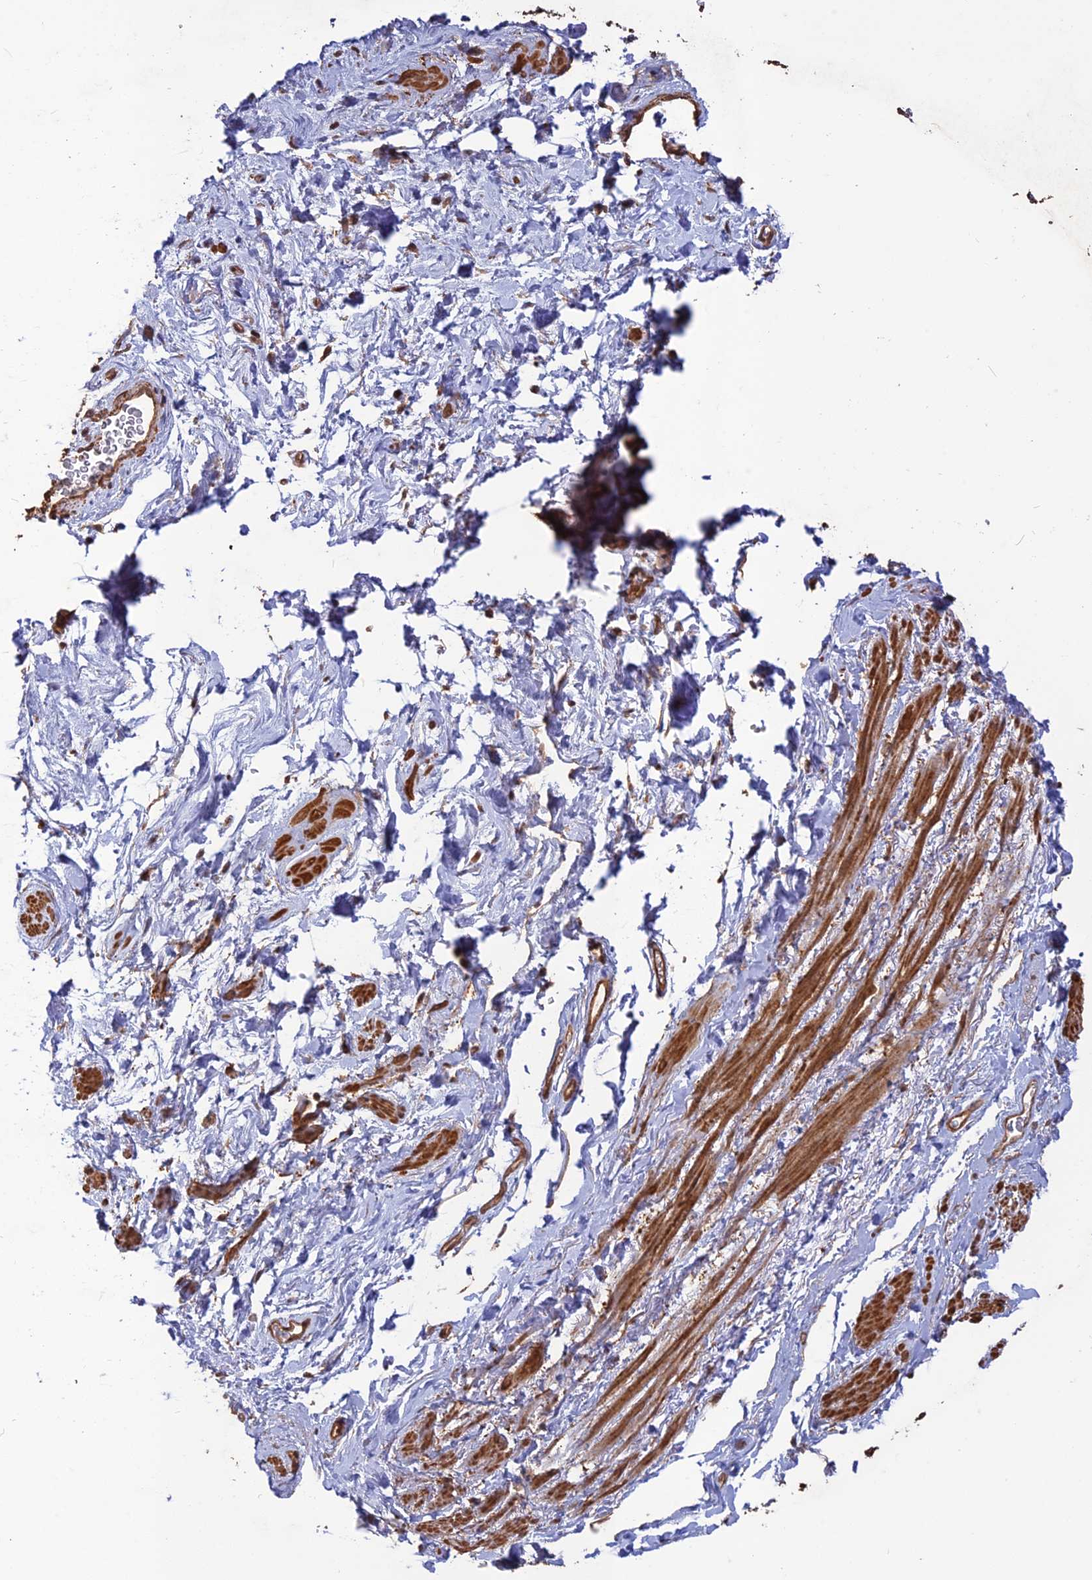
{"staining": {"intensity": "moderate", "quantity": ">75%", "location": "cytoplasmic/membranous"}, "tissue": "smooth muscle", "cell_type": "Smooth muscle cells", "image_type": "normal", "snomed": [{"axis": "morphology", "description": "Normal tissue, NOS"}, {"axis": "topography", "description": "Smooth muscle"}, {"axis": "topography", "description": "Peripheral nerve tissue"}], "caption": "Moderate cytoplasmic/membranous protein staining is appreciated in approximately >75% of smooth muscle cells in smooth muscle. Immunohistochemistry (ihc) stains the protein of interest in brown and the nuclei are stained blue.", "gene": "CCDC174", "patient": {"sex": "male", "age": 69}}